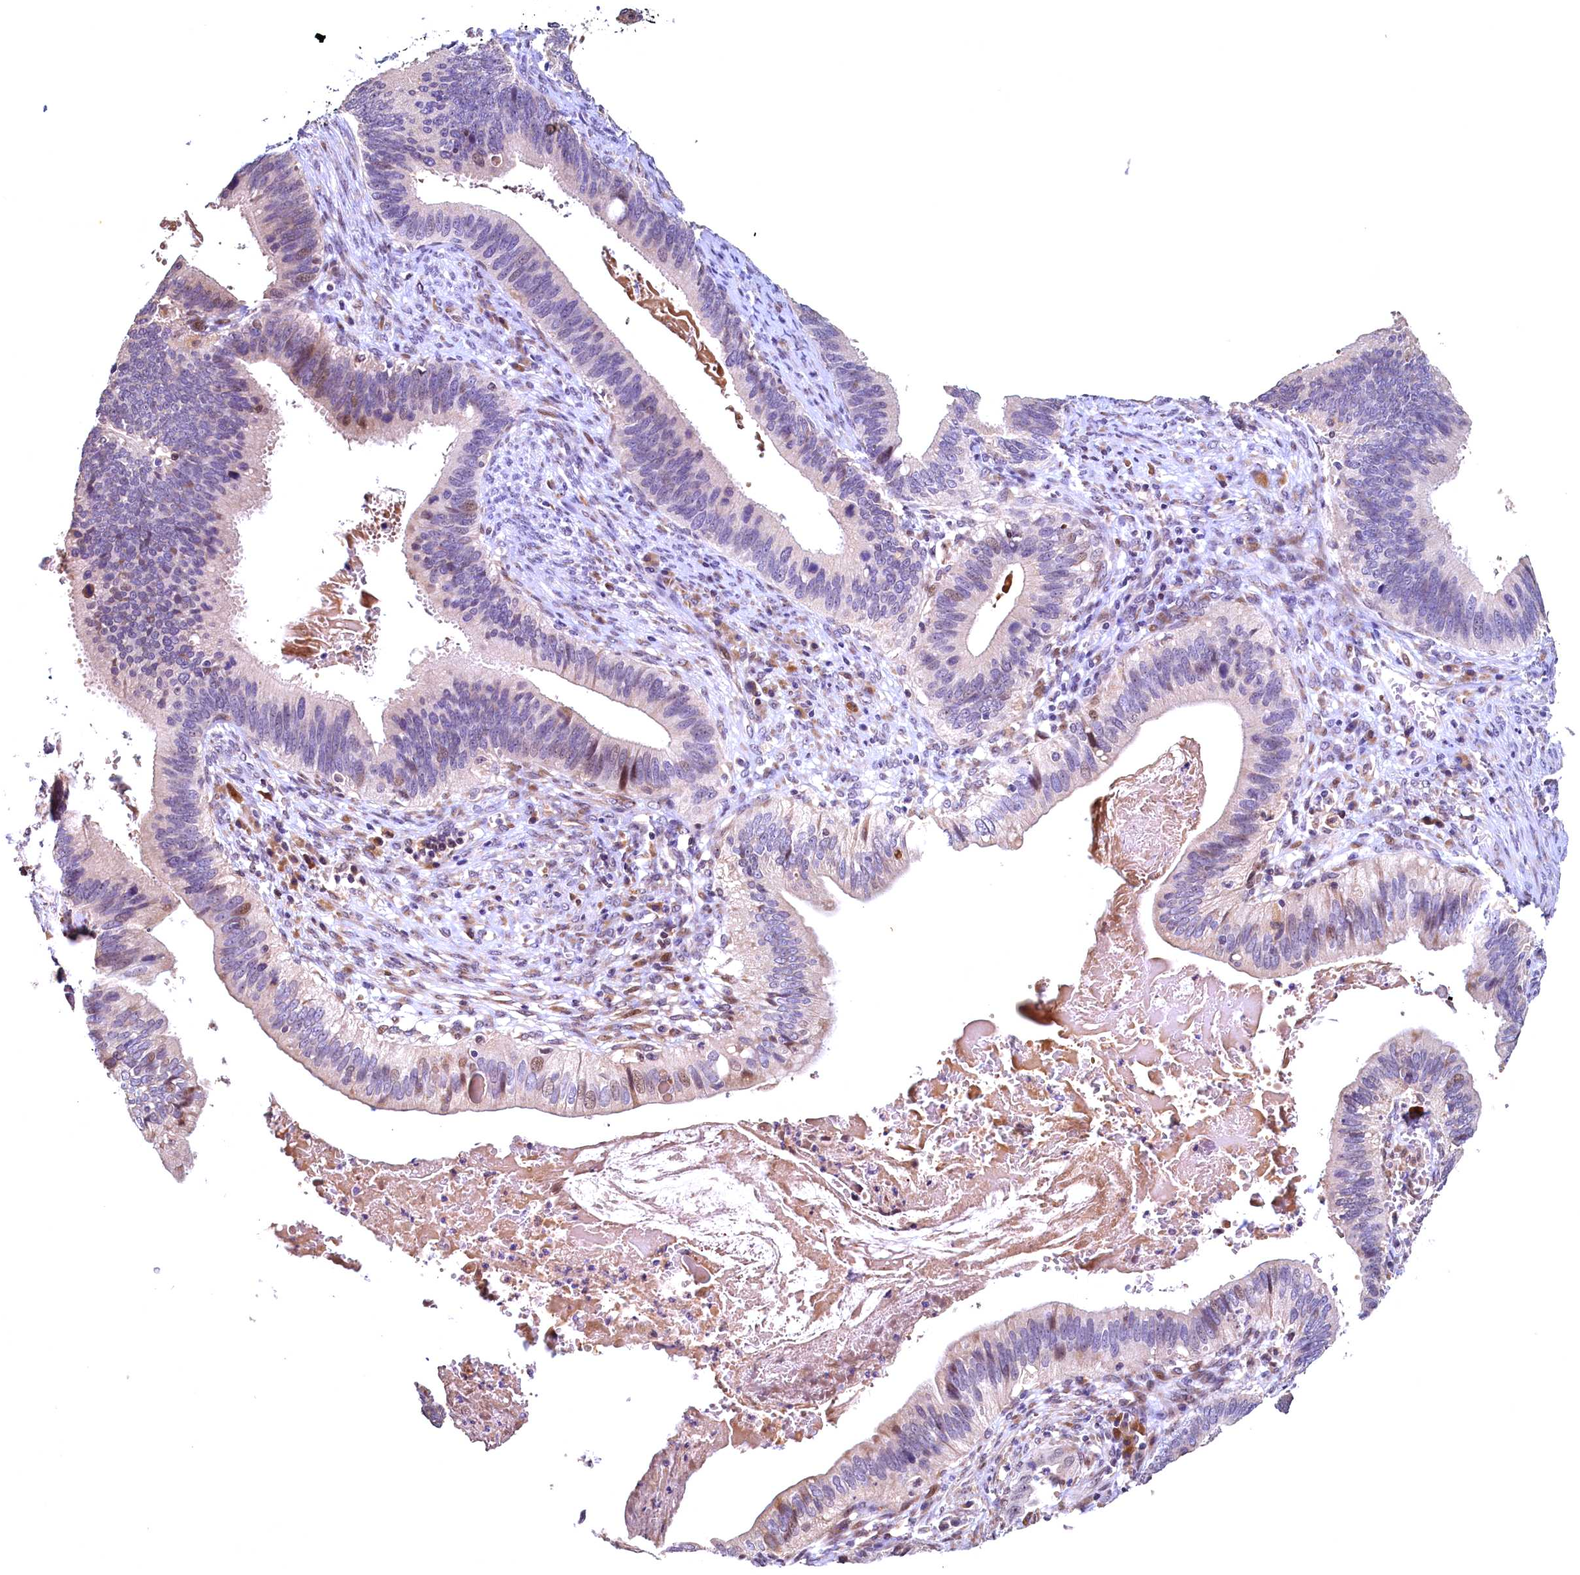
{"staining": {"intensity": "moderate", "quantity": "<25%", "location": "nuclear"}, "tissue": "cervical cancer", "cell_type": "Tumor cells", "image_type": "cancer", "snomed": [{"axis": "morphology", "description": "Adenocarcinoma, NOS"}, {"axis": "topography", "description": "Cervix"}], "caption": "IHC photomicrograph of neoplastic tissue: adenocarcinoma (cervical) stained using IHC exhibits low levels of moderate protein expression localized specifically in the nuclear of tumor cells, appearing as a nuclear brown color.", "gene": "LATS2", "patient": {"sex": "female", "age": 42}}